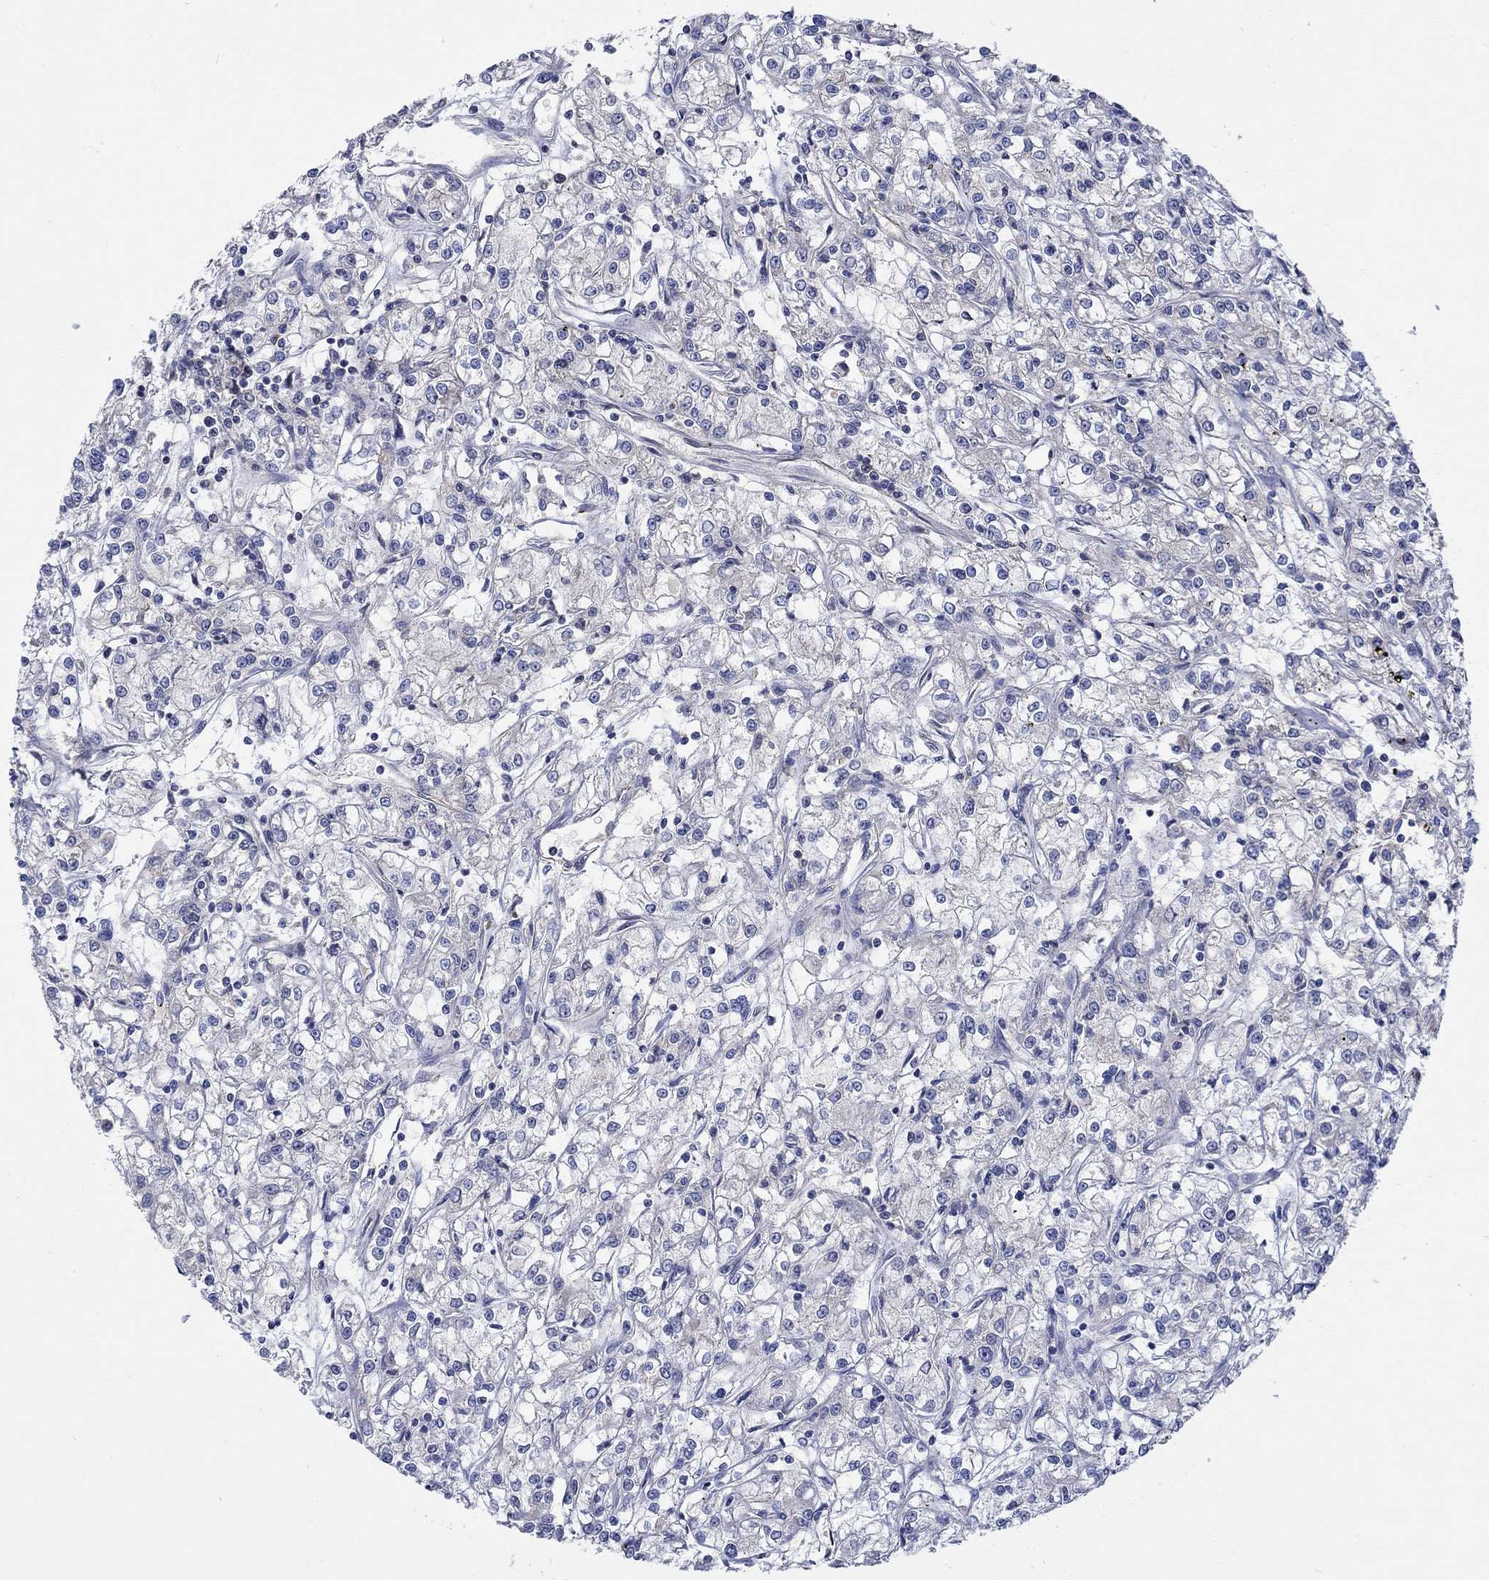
{"staining": {"intensity": "negative", "quantity": "none", "location": "none"}, "tissue": "renal cancer", "cell_type": "Tumor cells", "image_type": "cancer", "snomed": [{"axis": "morphology", "description": "Adenocarcinoma, NOS"}, {"axis": "topography", "description": "Kidney"}], "caption": "A micrograph of human renal adenocarcinoma is negative for staining in tumor cells.", "gene": "WASF1", "patient": {"sex": "female", "age": 59}}